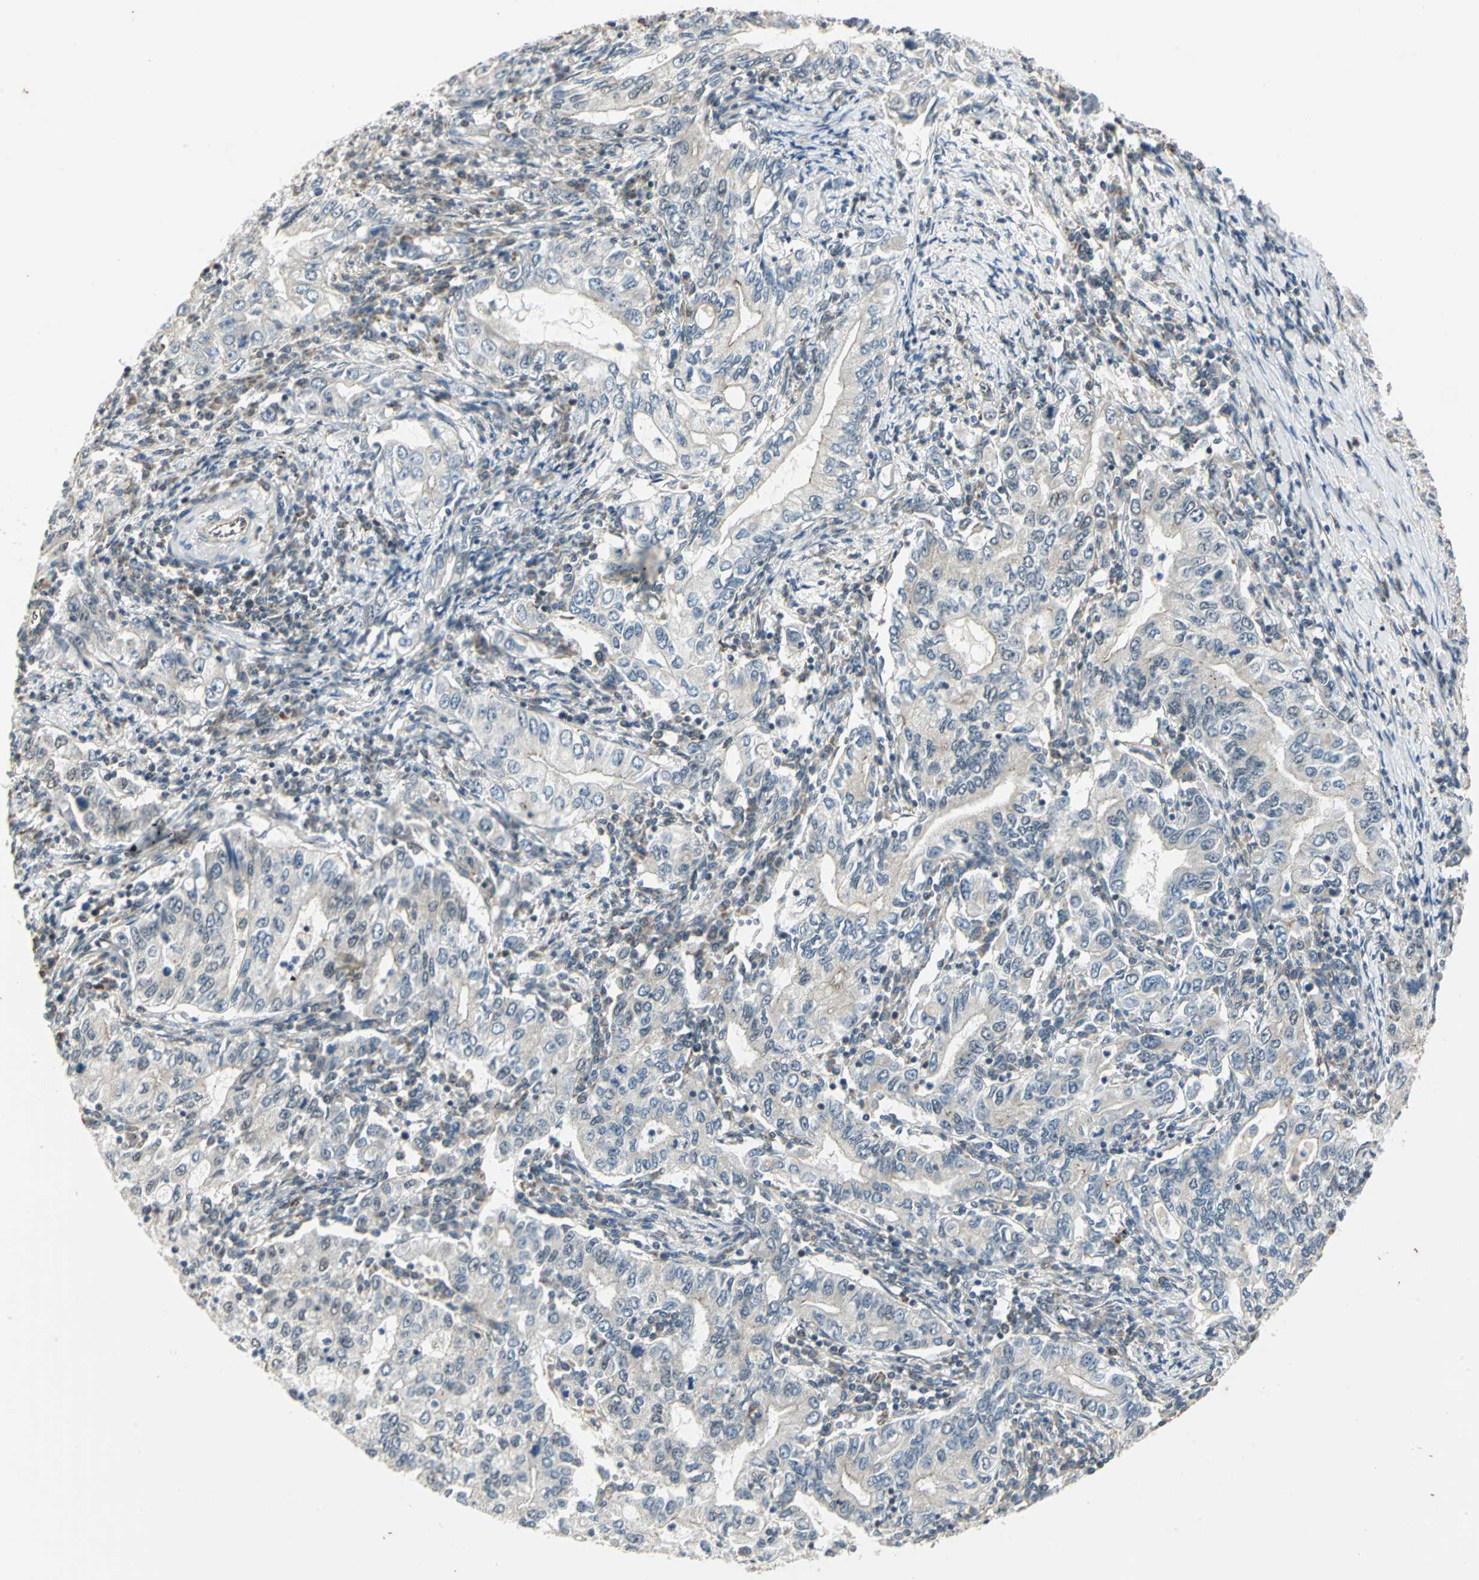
{"staining": {"intensity": "weak", "quantity": "25%-75%", "location": "cytoplasmic/membranous"}, "tissue": "stomach cancer", "cell_type": "Tumor cells", "image_type": "cancer", "snomed": [{"axis": "morphology", "description": "Adenocarcinoma, NOS"}, {"axis": "topography", "description": "Stomach, lower"}], "caption": "This image exhibits IHC staining of human stomach adenocarcinoma, with low weak cytoplasmic/membranous positivity in about 25%-75% of tumor cells.", "gene": "PLAGL2", "patient": {"sex": "female", "age": 72}}